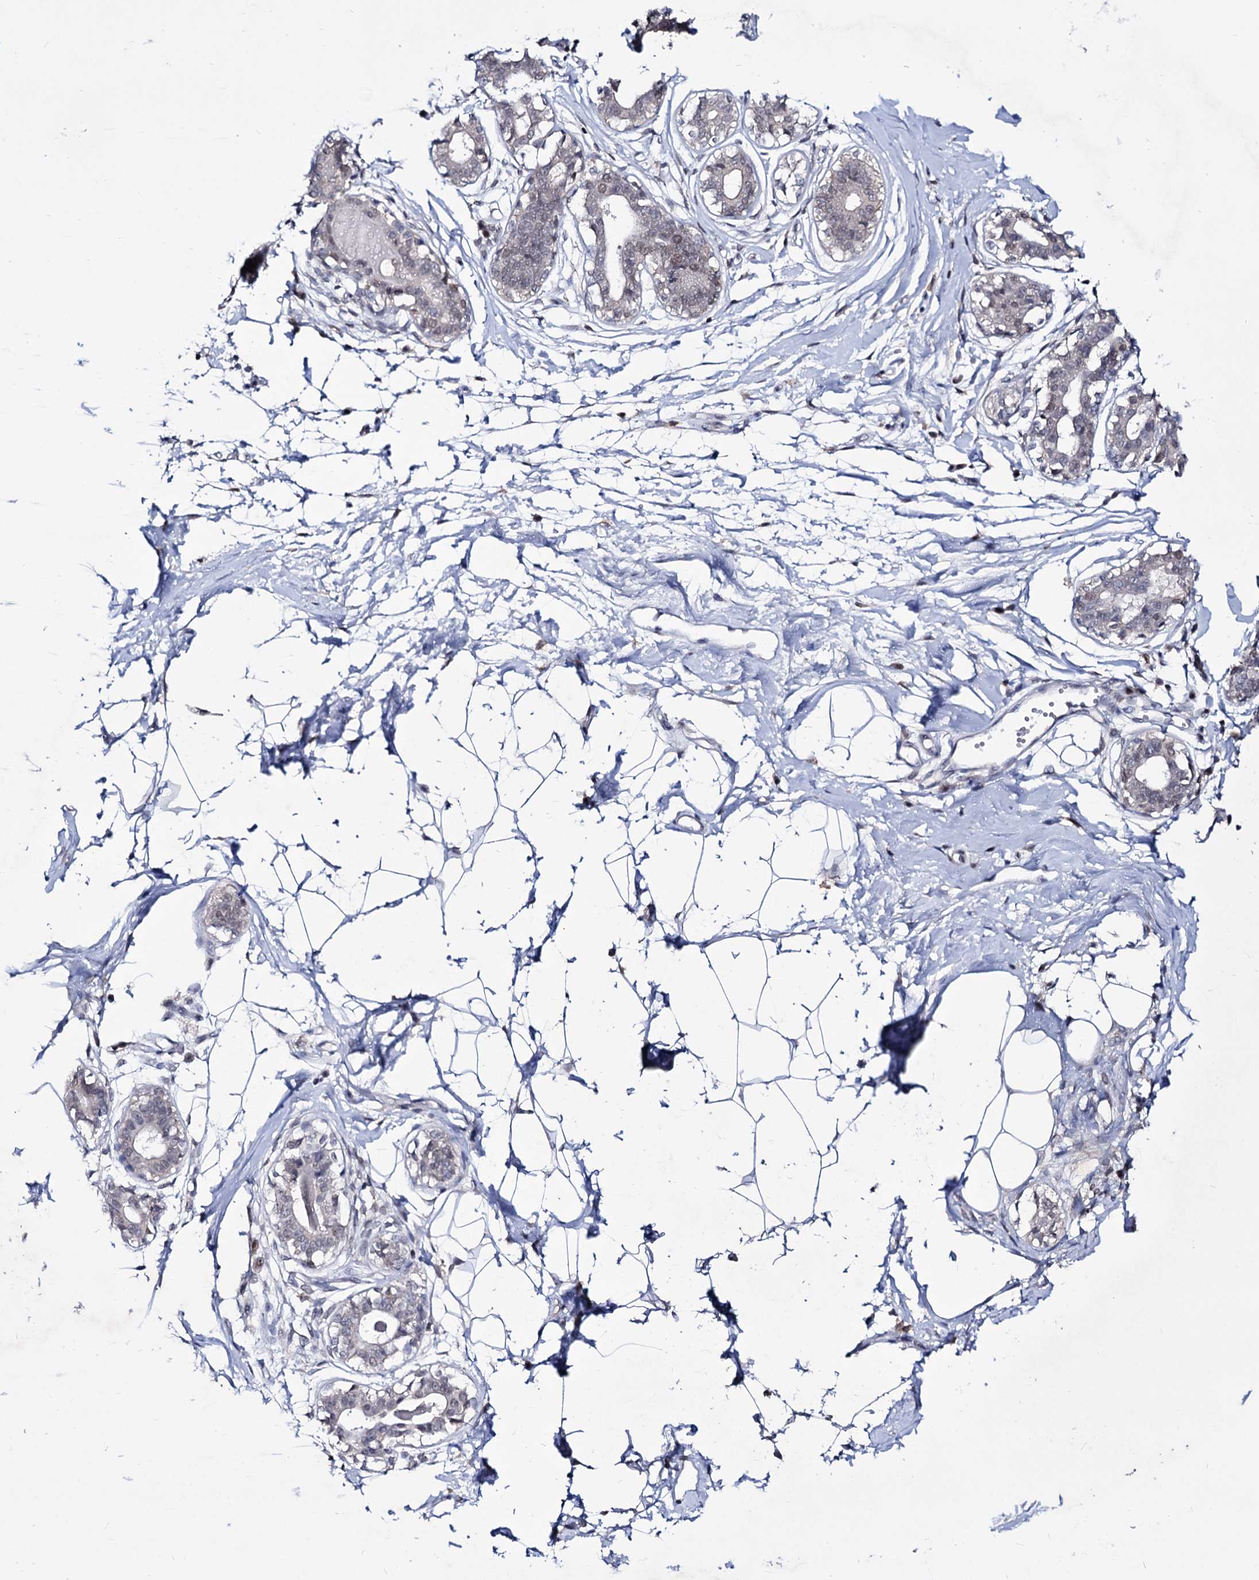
{"staining": {"intensity": "negative", "quantity": "none", "location": "none"}, "tissue": "breast", "cell_type": "Adipocytes", "image_type": "normal", "snomed": [{"axis": "morphology", "description": "Normal tissue, NOS"}, {"axis": "topography", "description": "Breast"}], "caption": "This is a micrograph of IHC staining of unremarkable breast, which shows no expression in adipocytes. The staining was performed using DAB (3,3'-diaminobenzidine) to visualize the protein expression in brown, while the nuclei were stained in blue with hematoxylin (Magnification: 20x).", "gene": "SMCHD1", "patient": {"sex": "female", "age": 45}}